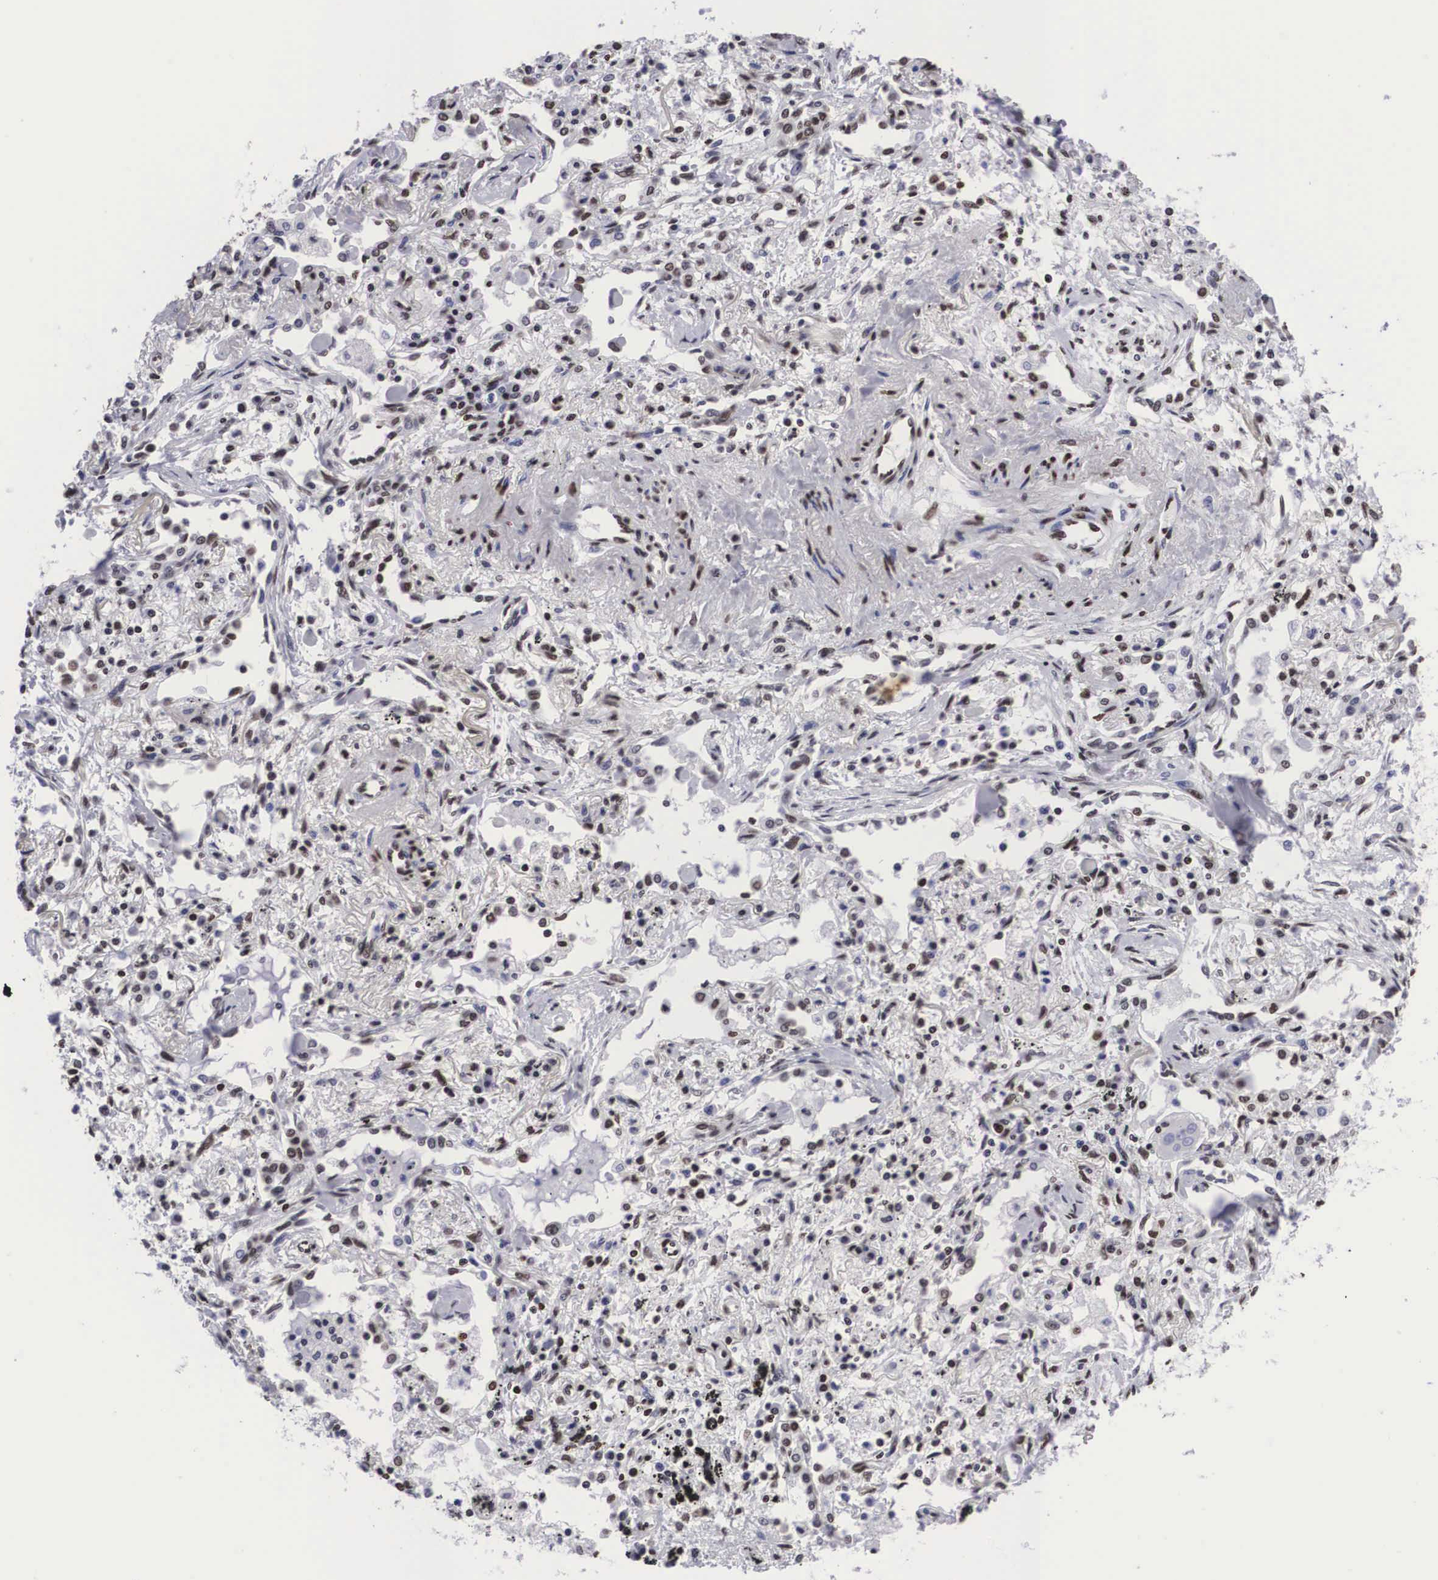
{"staining": {"intensity": "moderate", "quantity": ">75%", "location": "nuclear"}, "tissue": "lung cancer", "cell_type": "Tumor cells", "image_type": "cancer", "snomed": [{"axis": "morphology", "description": "Adenocarcinoma, NOS"}, {"axis": "topography", "description": "Lung"}], "caption": "IHC (DAB (3,3'-diaminobenzidine)) staining of human adenocarcinoma (lung) demonstrates moderate nuclear protein expression in about >75% of tumor cells. (Brightfield microscopy of DAB IHC at high magnification).", "gene": "MECP2", "patient": {"sex": "male", "age": 60}}